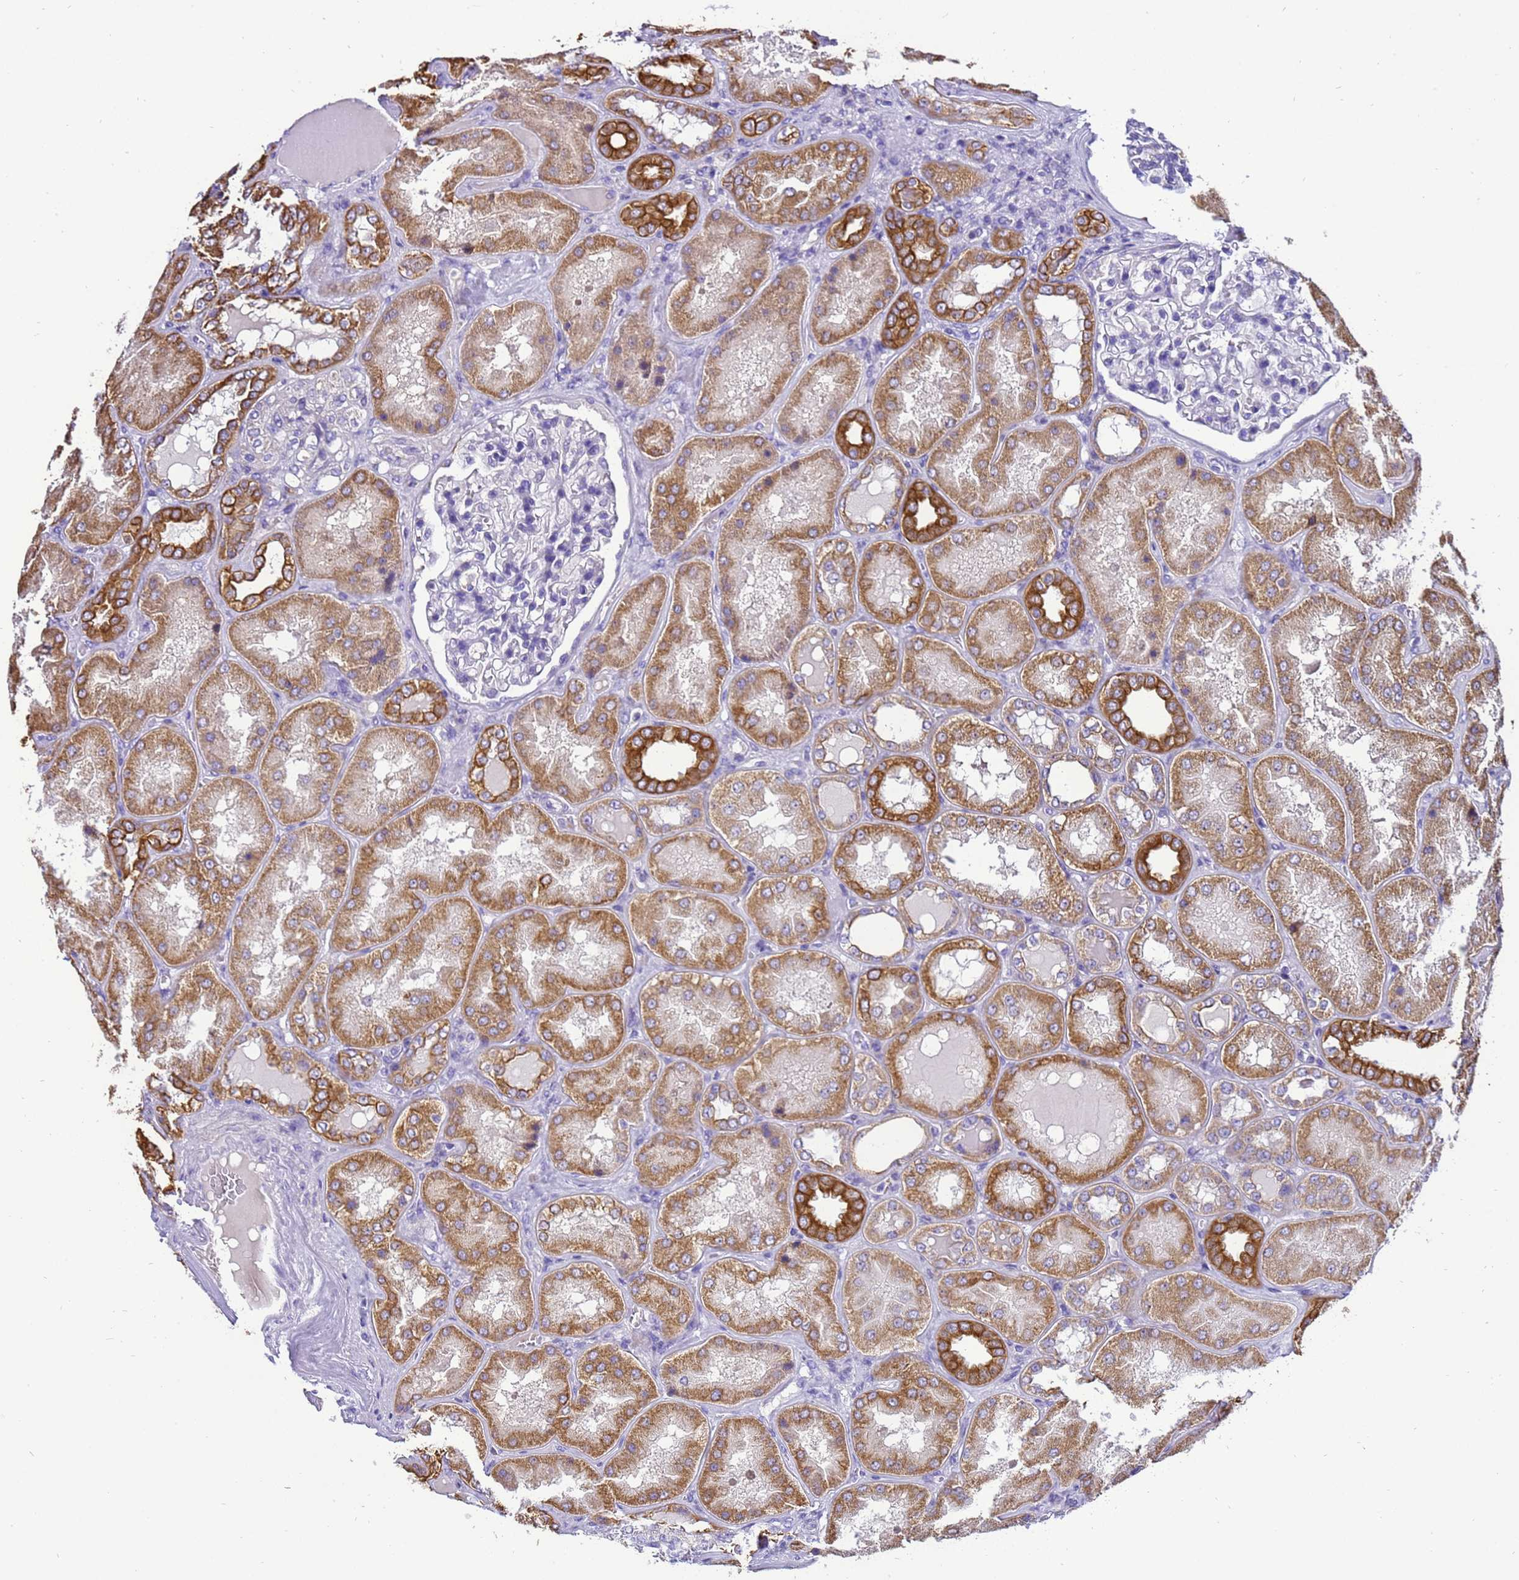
{"staining": {"intensity": "negative", "quantity": "none", "location": "none"}, "tissue": "kidney", "cell_type": "Cells in glomeruli", "image_type": "normal", "snomed": [{"axis": "morphology", "description": "Normal tissue, NOS"}, {"axis": "topography", "description": "Kidney"}], "caption": "A micrograph of human kidney is negative for staining in cells in glomeruli. The staining was performed using DAB to visualize the protein expression in brown, while the nuclei were stained in blue with hematoxylin (Magnification: 20x).", "gene": "PIEZO2", "patient": {"sex": "female", "age": 56}}